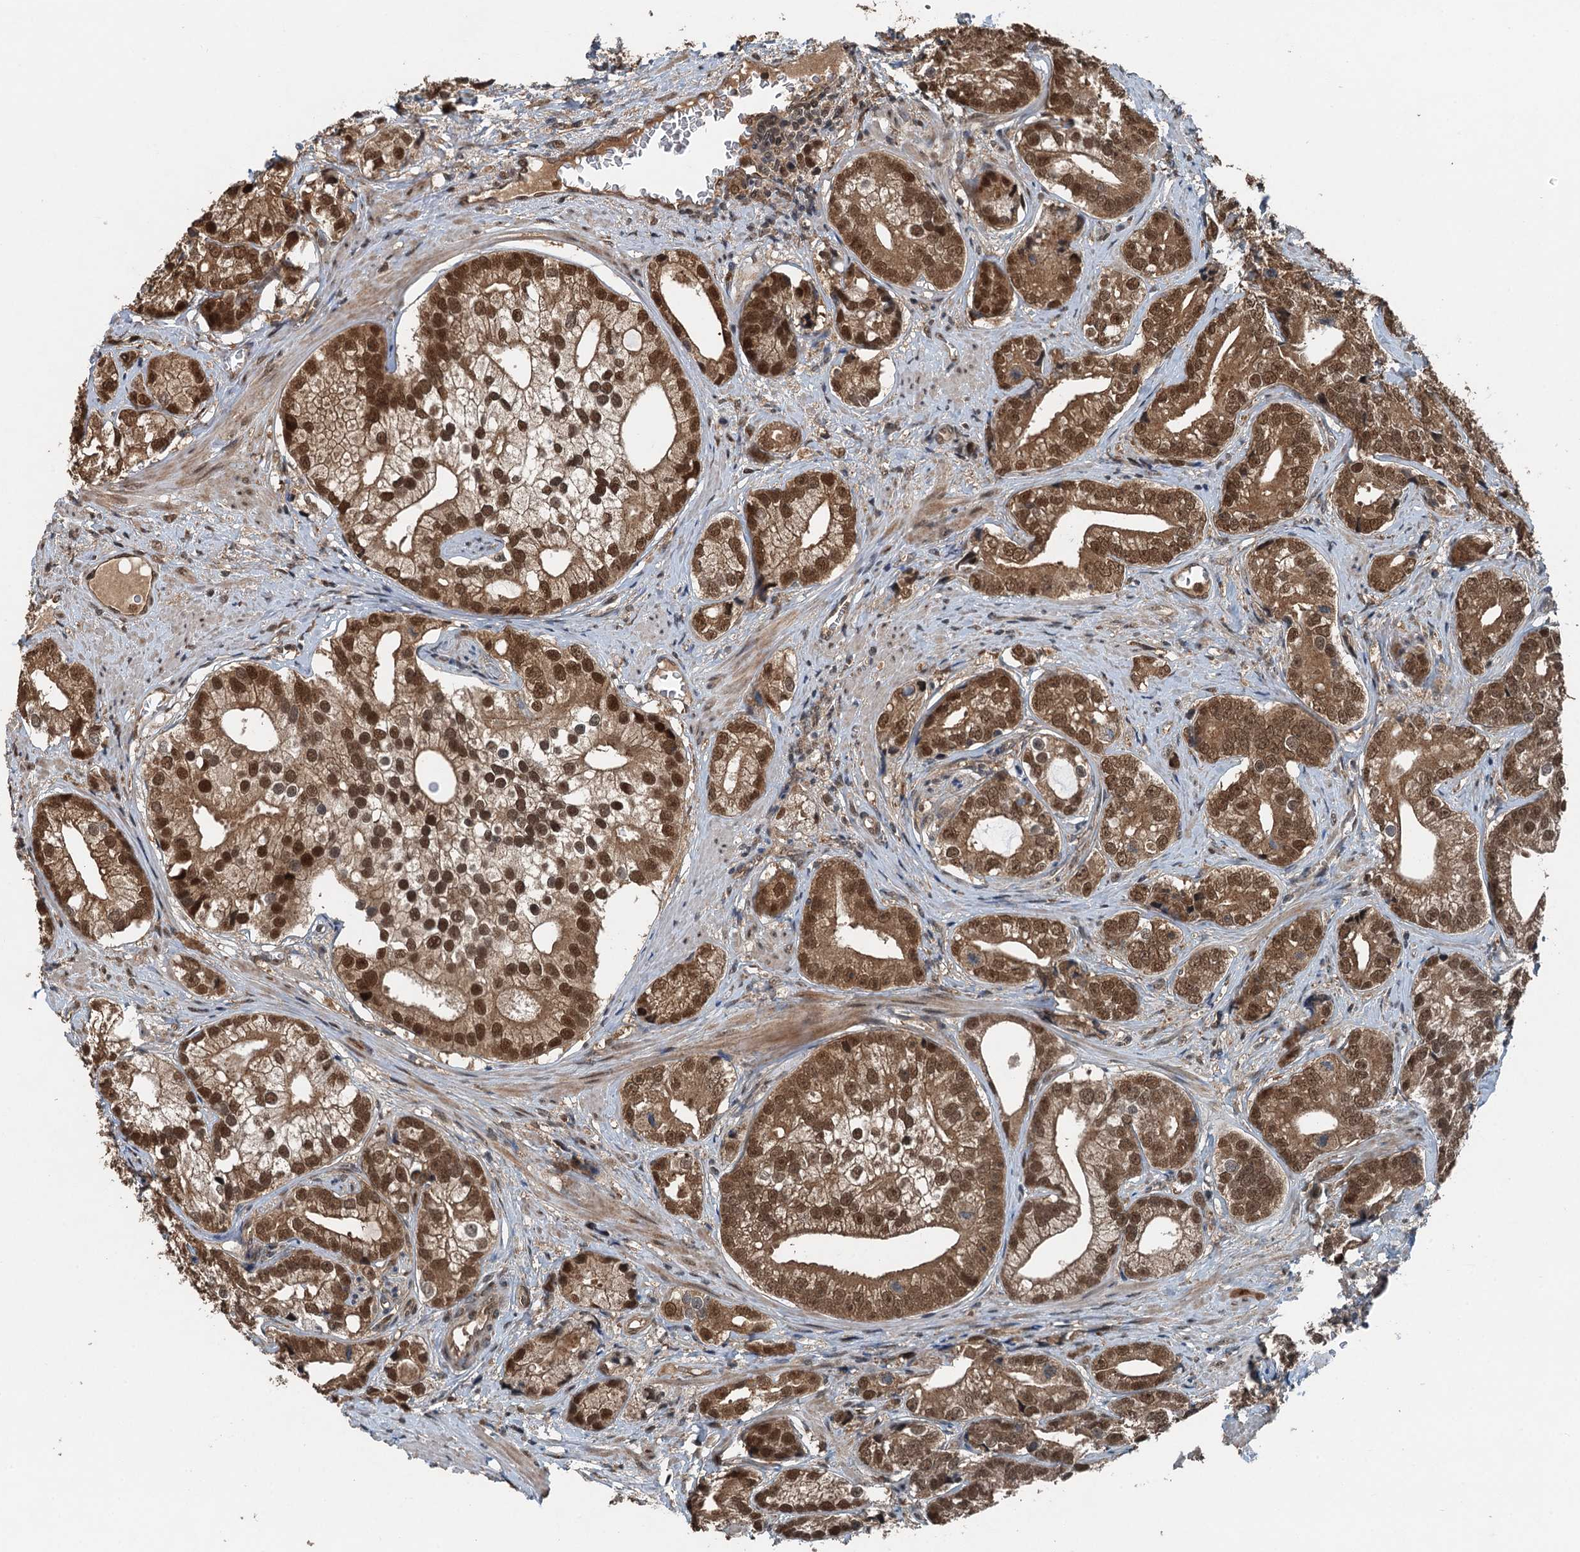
{"staining": {"intensity": "strong", "quantity": ">75%", "location": "cytoplasmic/membranous,nuclear"}, "tissue": "prostate cancer", "cell_type": "Tumor cells", "image_type": "cancer", "snomed": [{"axis": "morphology", "description": "Adenocarcinoma, High grade"}, {"axis": "topography", "description": "Prostate"}], "caption": "Immunohistochemistry (DAB (3,3'-diaminobenzidine)) staining of prostate cancer (adenocarcinoma (high-grade)) demonstrates strong cytoplasmic/membranous and nuclear protein expression in about >75% of tumor cells.", "gene": "UBXN6", "patient": {"sex": "male", "age": 75}}